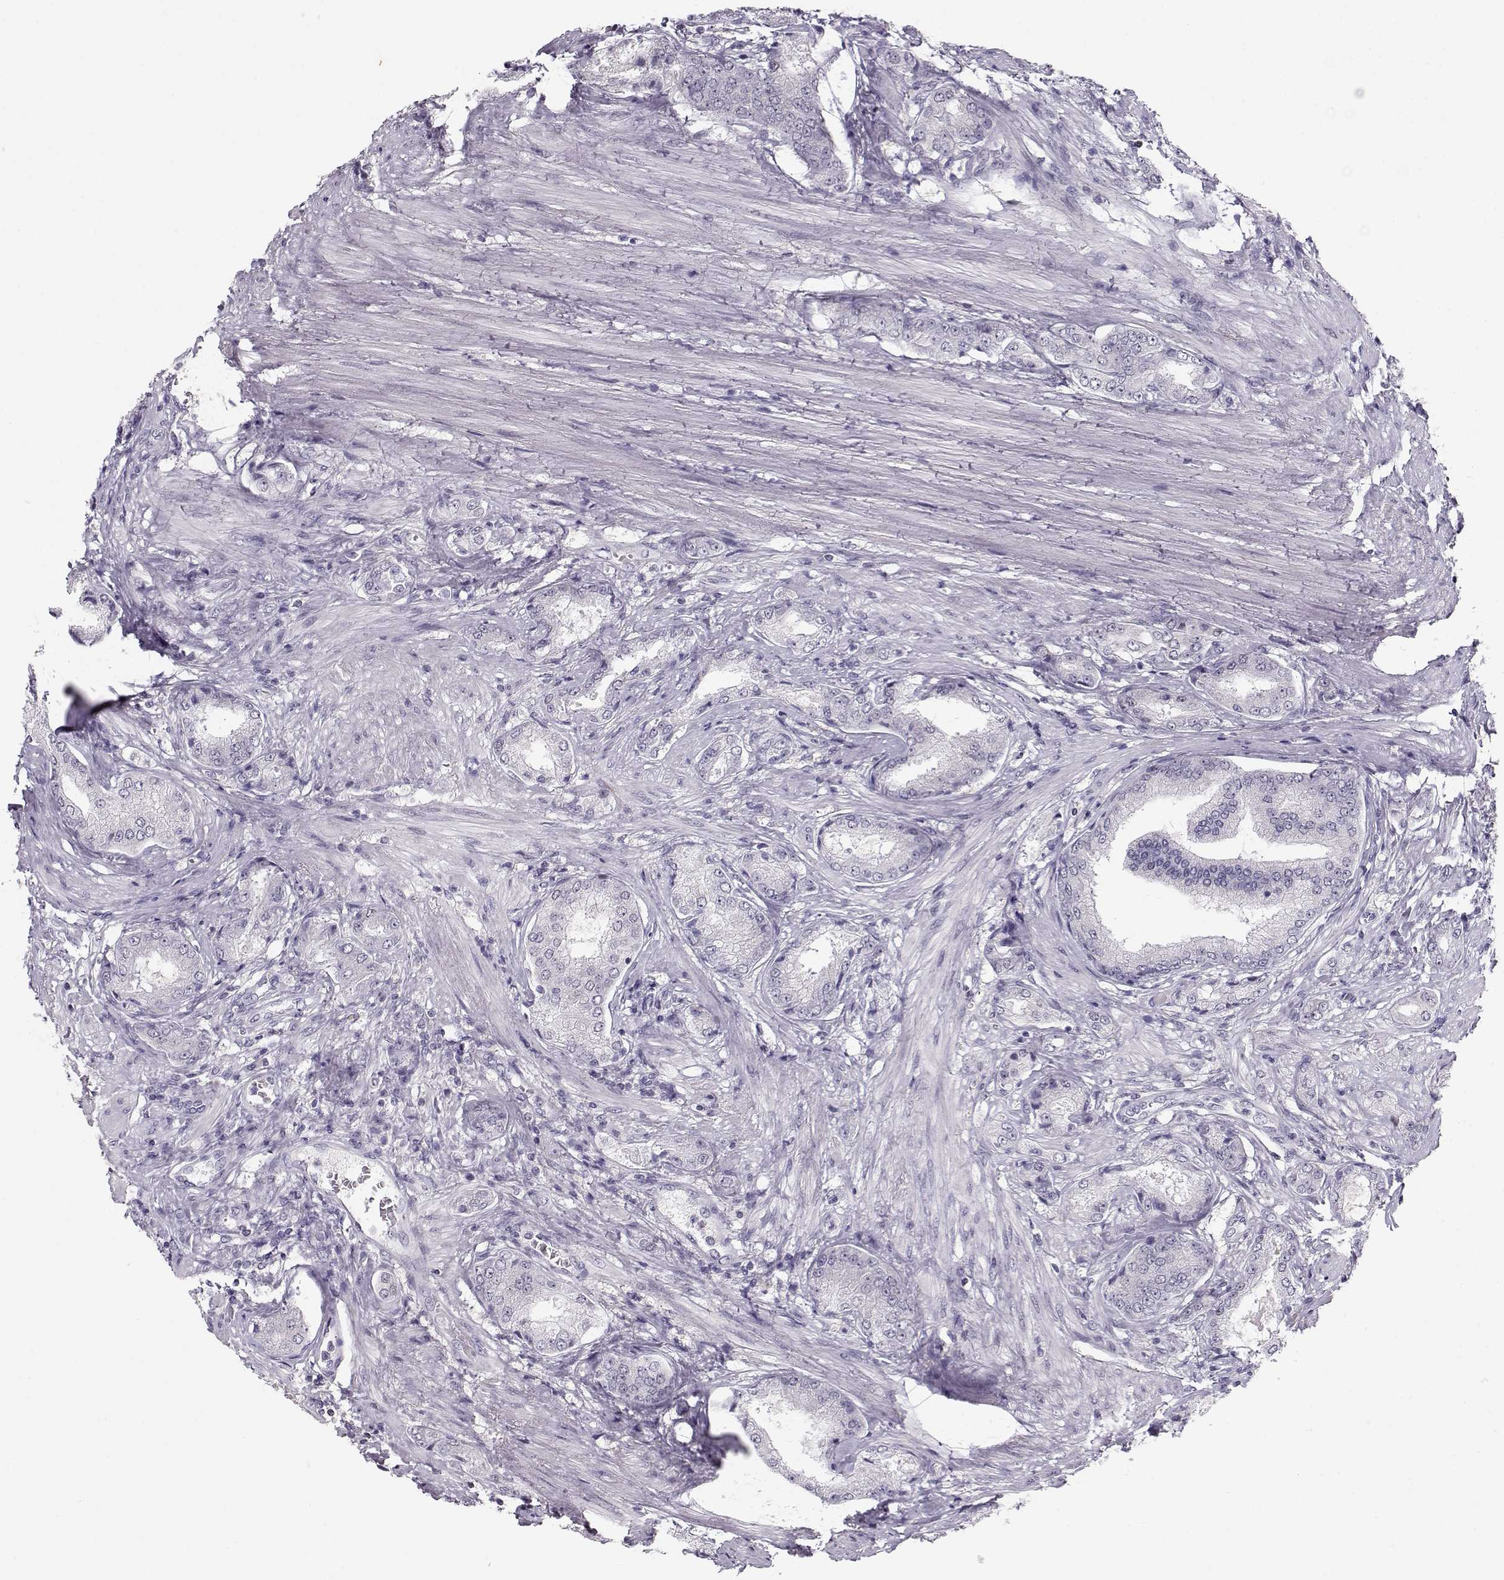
{"staining": {"intensity": "negative", "quantity": "none", "location": "none"}, "tissue": "prostate cancer", "cell_type": "Tumor cells", "image_type": "cancer", "snomed": [{"axis": "morphology", "description": "Adenocarcinoma, NOS"}, {"axis": "topography", "description": "Prostate"}], "caption": "A high-resolution micrograph shows IHC staining of prostate adenocarcinoma, which exhibits no significant expression in tumor cells.", "gene": "TEPP", "patient": {"sex": "male", "age": 63}}